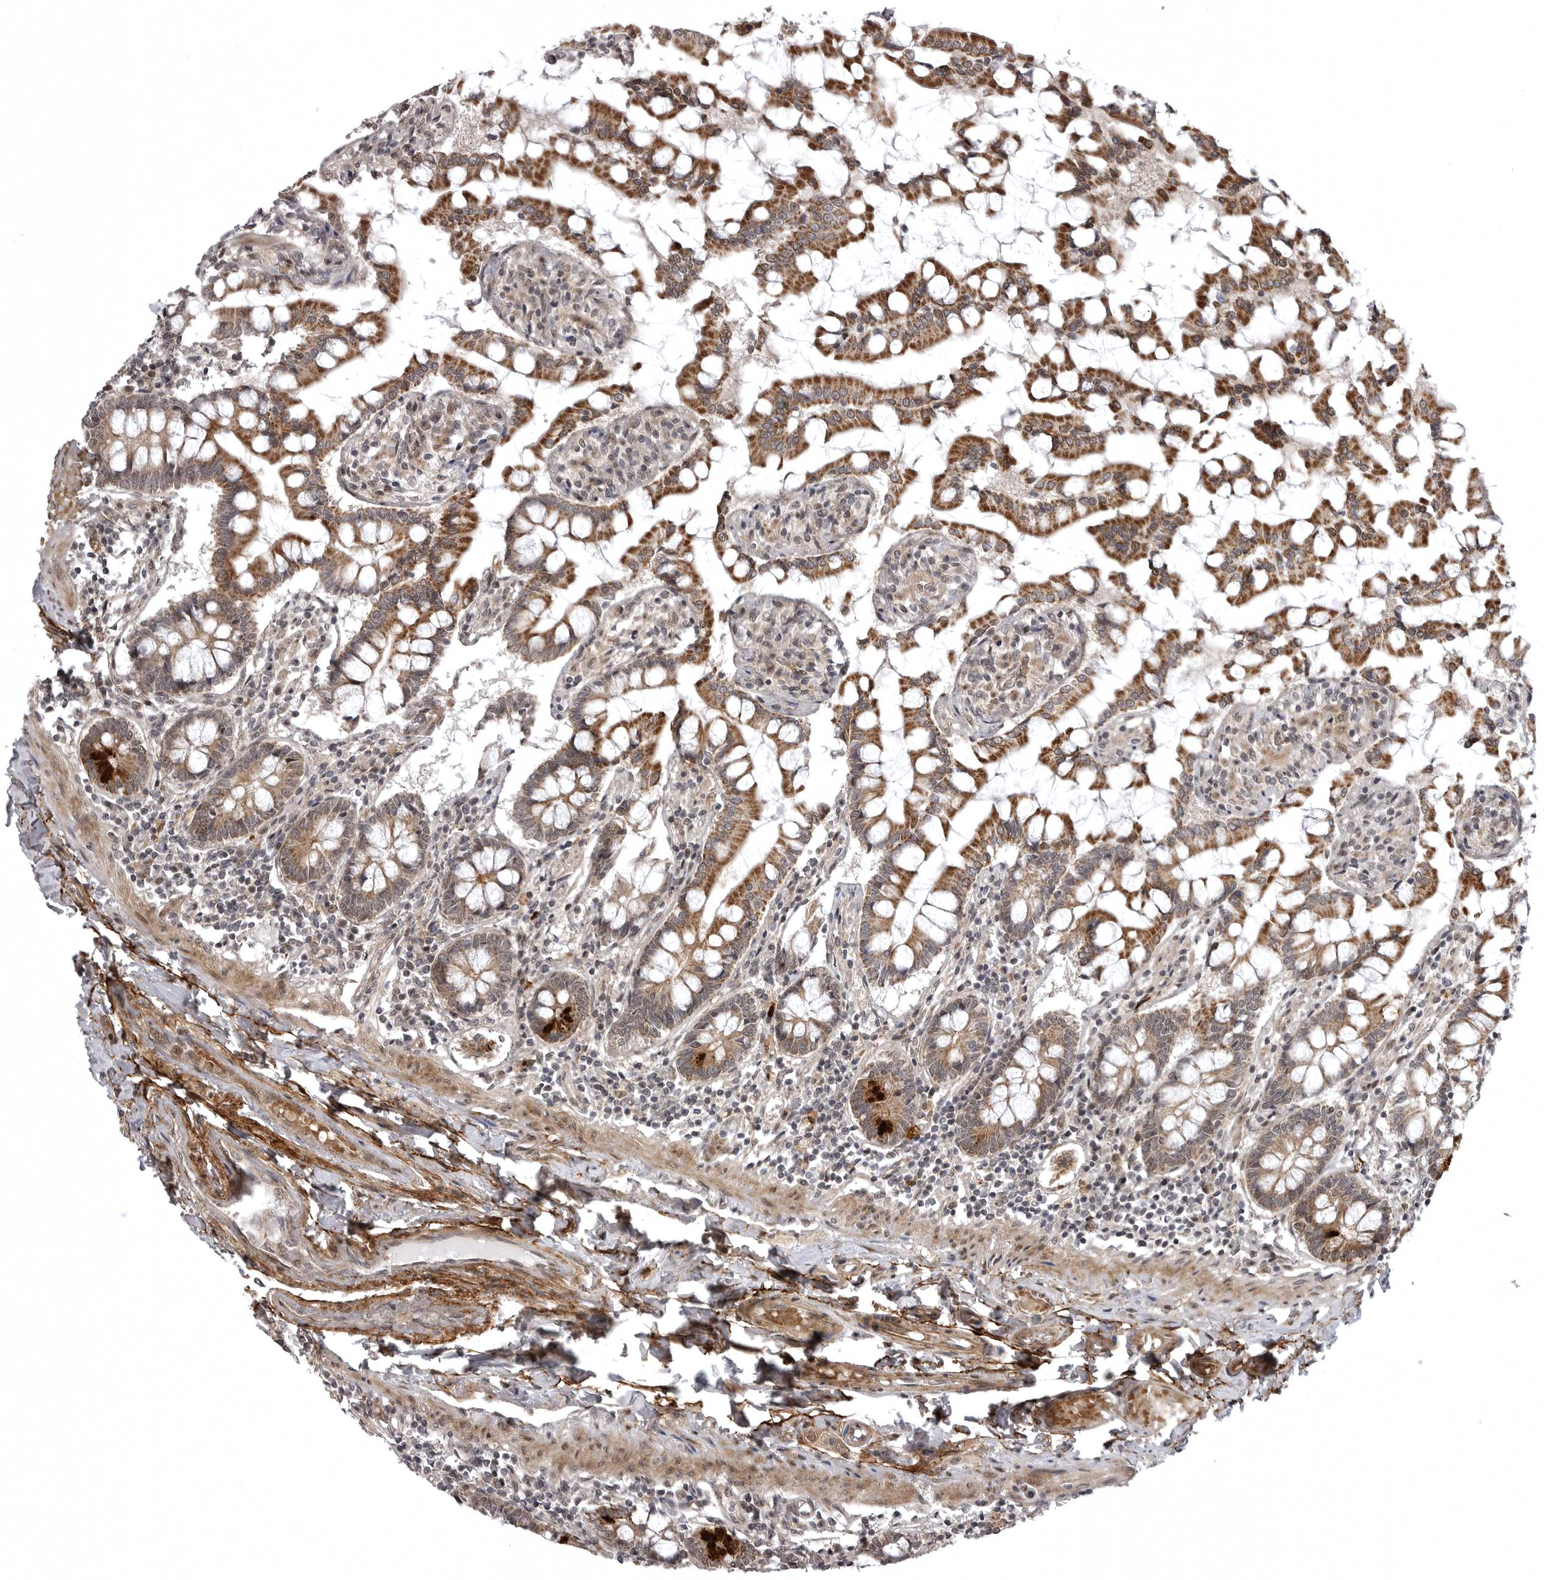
{"staining": {"intensity": "strong", "quantity": ">75%", "location": "cytoplasmic/membranous"}, "tissue": "small intestine", "cell_type": "Glandular cells", "image_type": "normal", "snomed": [{"axis": "morphology", "description": "Normal tissue, NOS"}, {"axis": "topography", "description": "Small intestine"}], "caption": "Immunohistochemistry (IHC) of normal small intestine reveals high levels of strong cytoplasmic/membranous staining in about >75% of glandular cells.", "gene": "SNX16", "patient": {"sex": "male", "age": 41}}